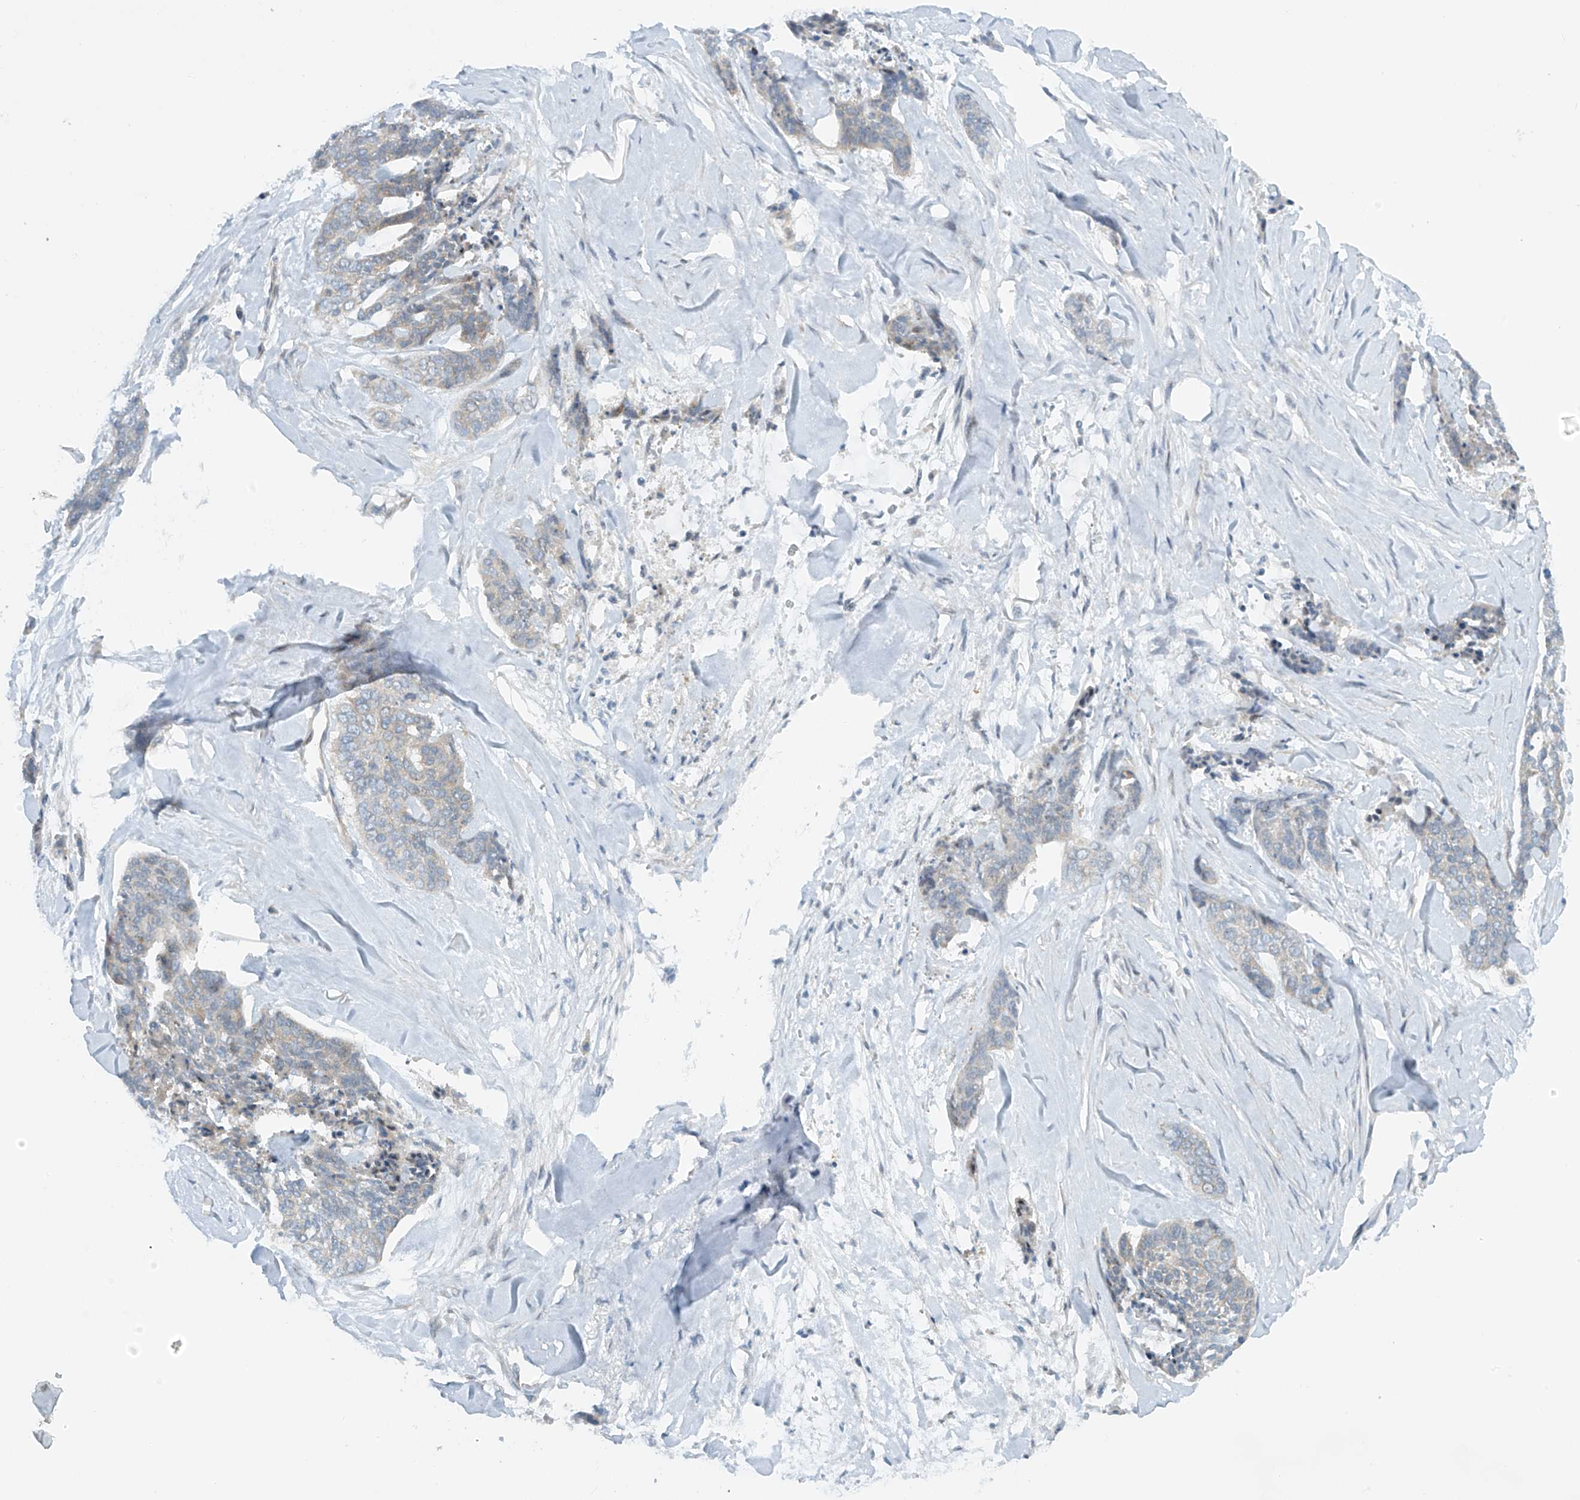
{"staining": {"intensity": "negative", "quantity": "none", "location": "none"}, "tissue": "skin cancer", "cell_type": "Tumor cells", "image_type": "cancer", "snomed": [{"axis": "morphology", "description": "Basal cell carcinoma"}, {"axis": "topography", "description": "Skin"}], "caption": "An image of skin cancer stained for a protein reveals no brown staining in tumor cells.", "gene": "FSD1L", "patient": {"sex": "female", "age": 64}}